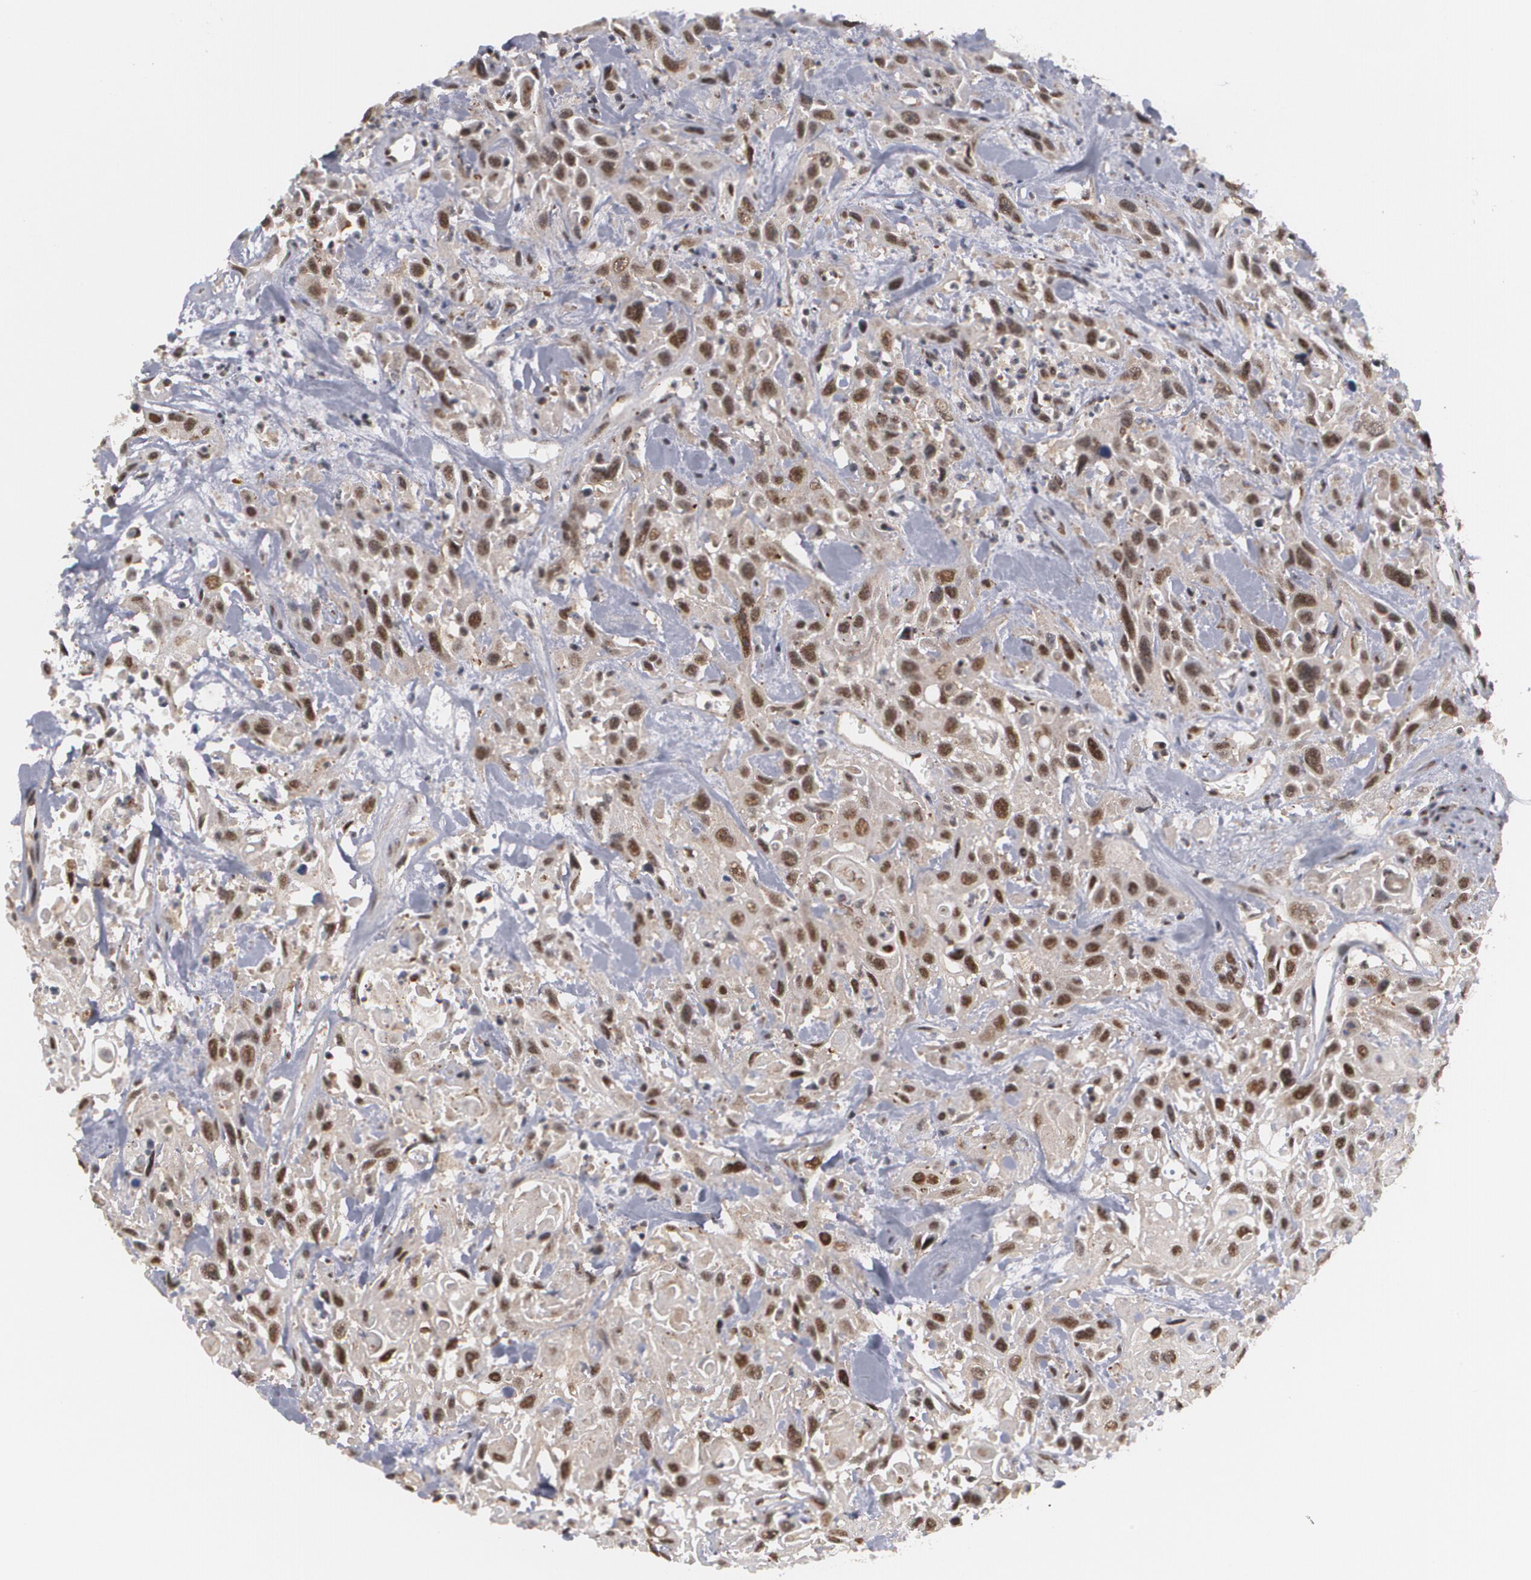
{"staining": {"intensity": "weak", "quantity": ">75%", "location": "nuclear"}, "tissue": "urothelial cancer", "cell_type": "Tumor cells", "image_type": "cancer", "snomed": [{"axis": "morphology", "description": "Urothelial carcinoma, High grade"}, {"axis": "topography", "description": "Urinary bladder"}], "caption": "This micrograph shows immunohistochemistry (IHC) staining of urothelial cancer, with low weak nuclear staining in approximately >75% of tumor cells.", "gene": "INTS6", "patient": {"sex": "female", "age": 84}}